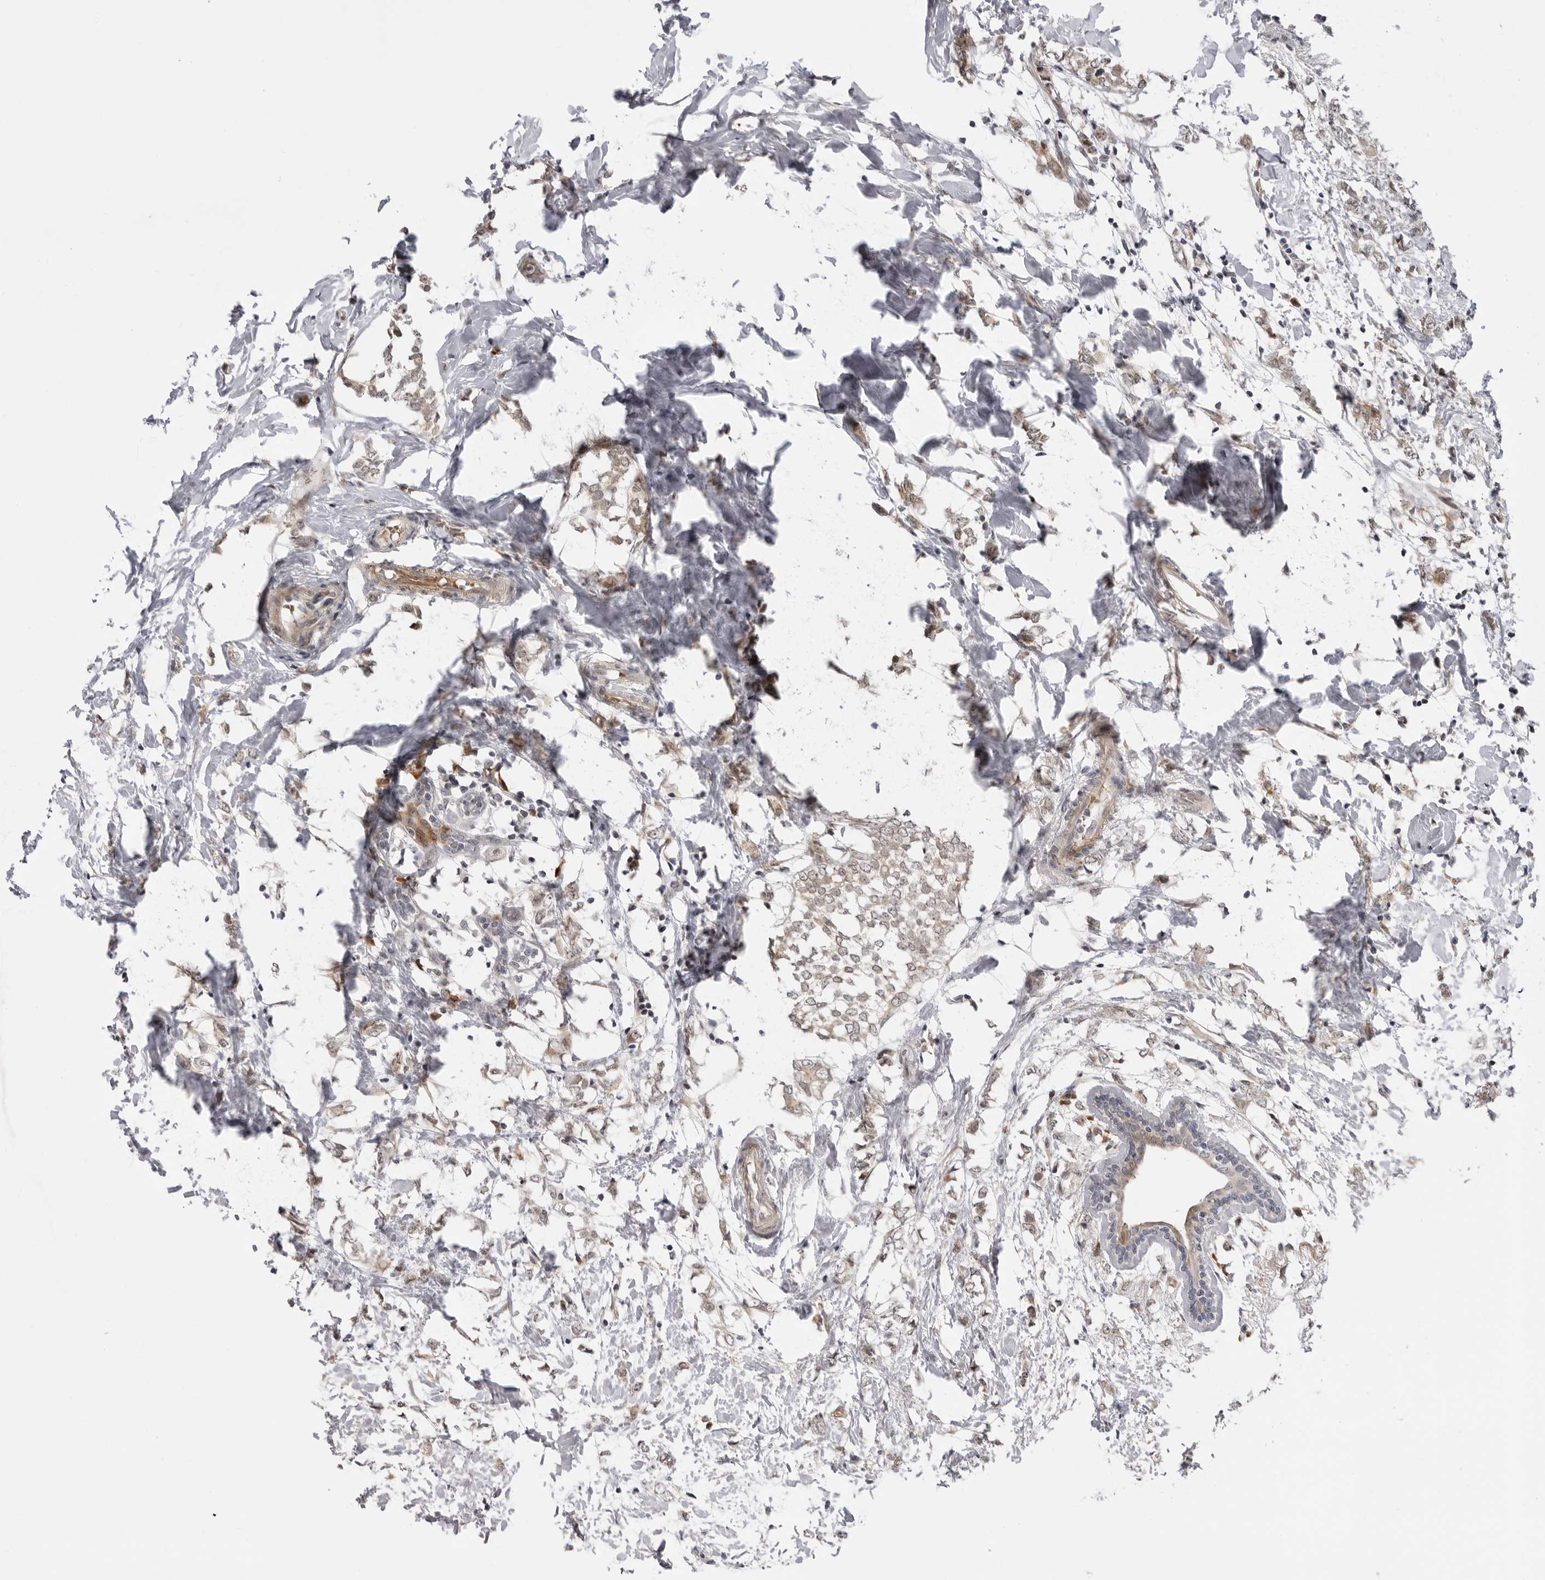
{"staining": {"intensity": "weak", "quantity": ">75%", "location": "cytoplasmic/membranous"}, "tissue": "breast cancer", "cell_type": "Tumor cells", "image_type": "cancer", "snomed": [{"axis": "morphology", "description": "Normal tissue, NOS"}, {"axis": "morphology", "description": "Lobular carcinoma"}, {"axis": "topography", "description": "Breast"}], "caption": "Immunohistochemical staining of human breast cancer exhibits low levels of weak cytoplasmic/membranous protein staining in about >75% of tumor cells.", "gene": "ALPK2", "patient": {"sex": "female", "age": 47}}